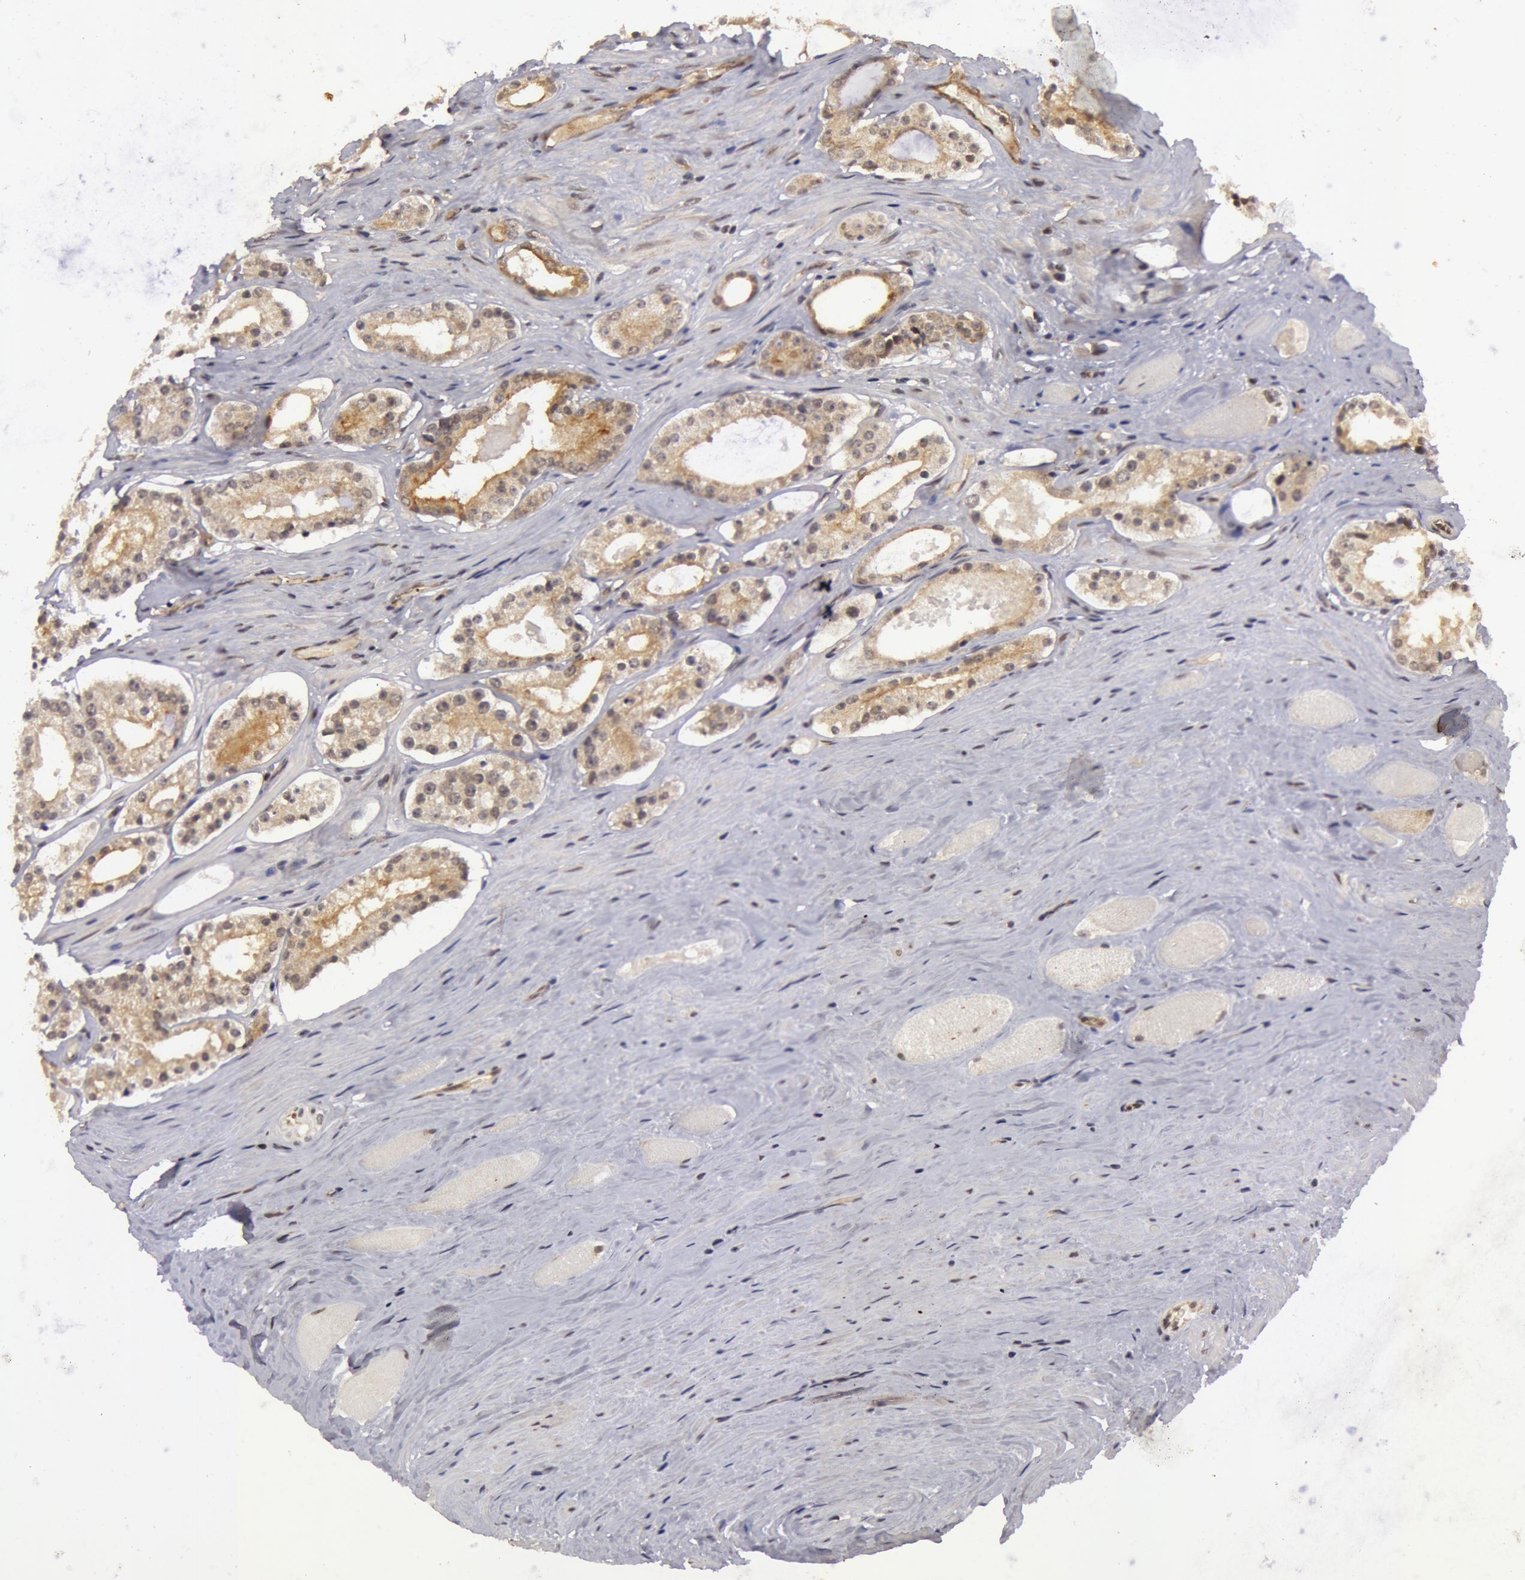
{"staining": {"intensity": "moderate", "quantity": "<25%", "location": "cytoplasmic/membranous"}, "tissue": "prostate cancer", "cell_type": "Tumor cells", "image_type": "cancer", "snomed": [{"axis": "morphology", "description": "Adenocarcinoma, Medium grade"}, {"axis": "topography", "description": "Prostate"}], "caption": "Prostate cancer stained with a brown dye reveals moderate cytoplasmic/membranous positive staining in about <25% of tumor cells.", "gene": "SYTL4", "patient": {"sex": "male", "age": 73}}